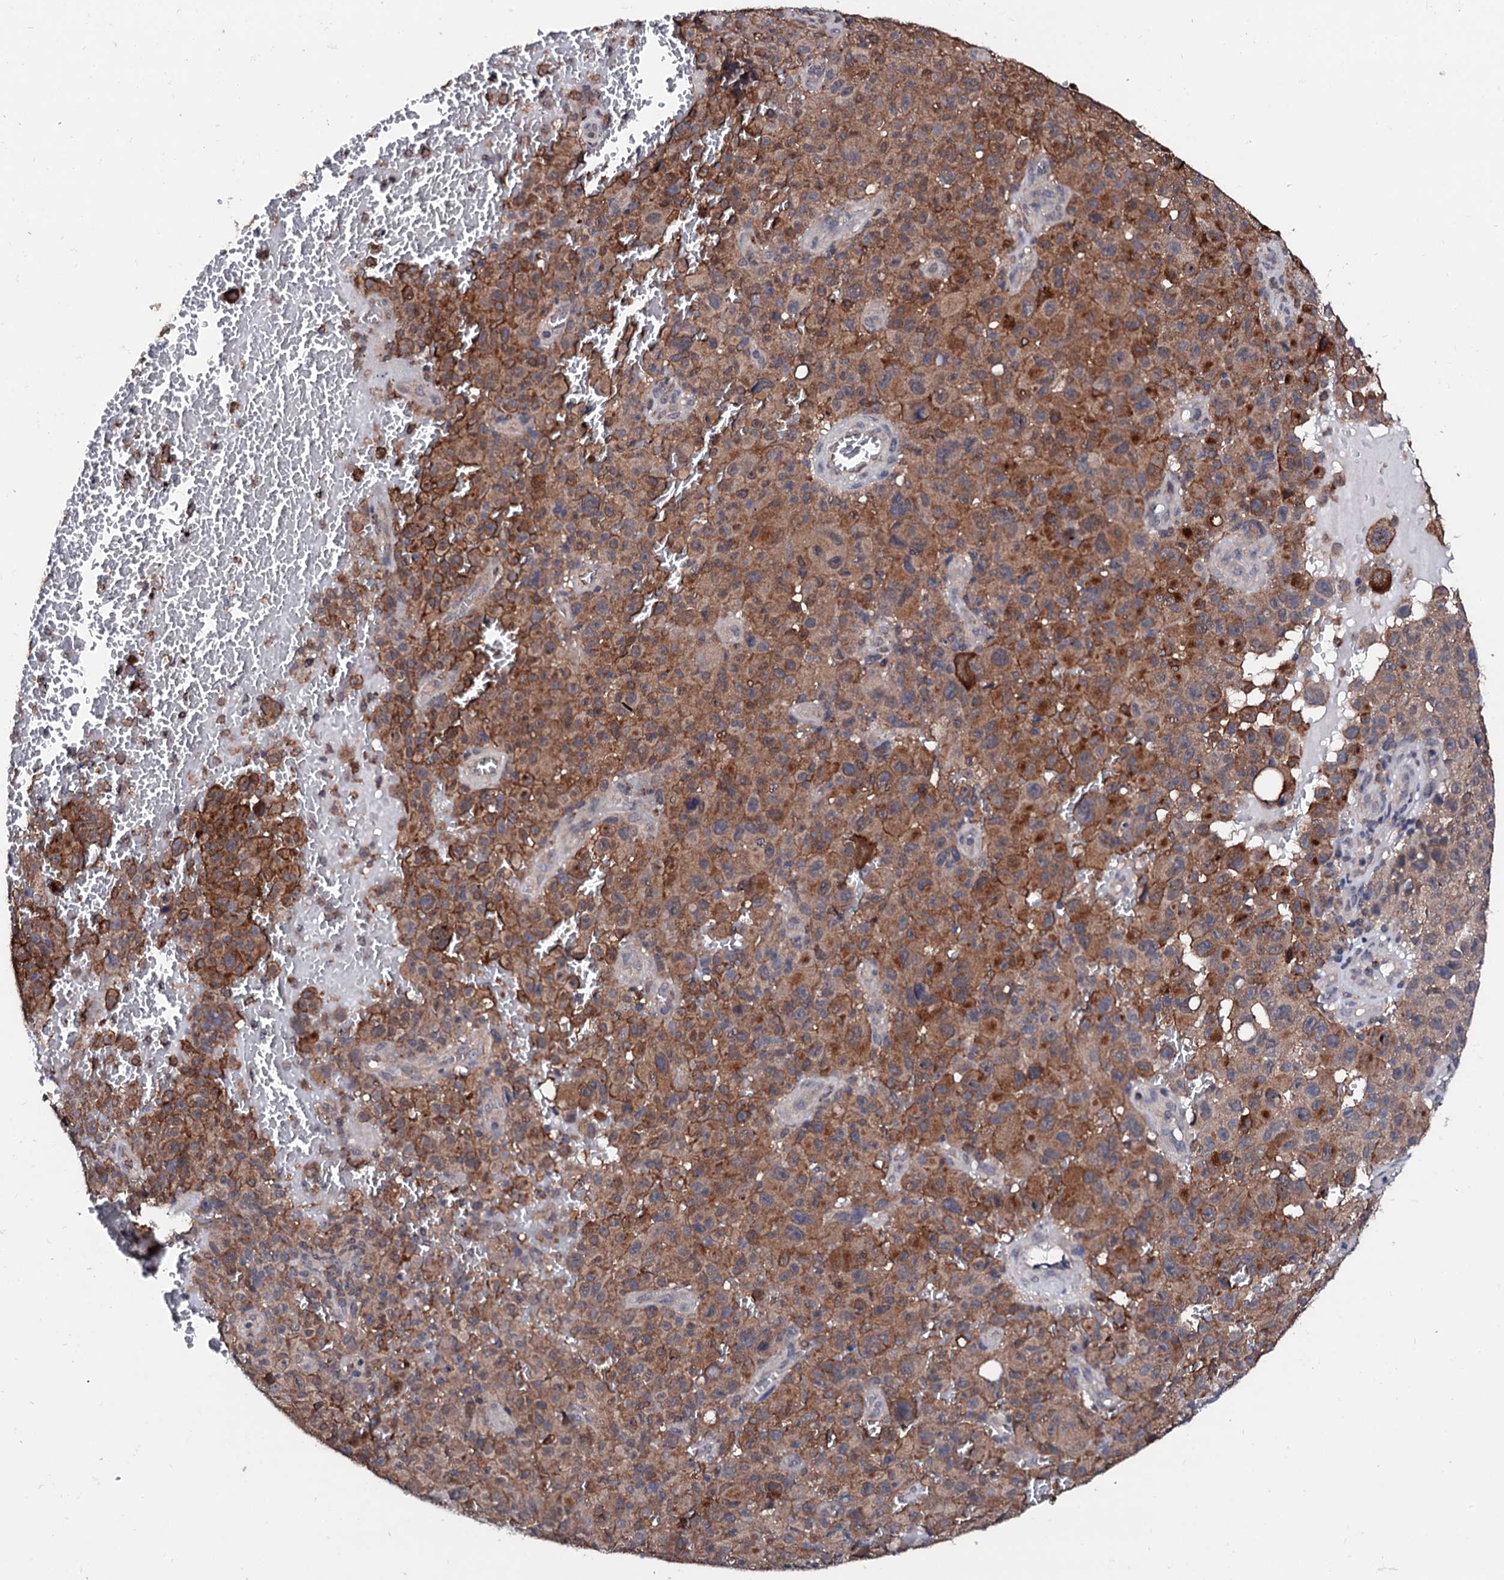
{"staining": {"intensity": "moderate", "quantity": "25%-75%", "location": "cytoplasmic/membranous"}, "tissue": "melanoma", "cell_type": "Tumor cells", "image_type": "cancer", "snomed": [{"axis": "morphology", "description": "Malignant melanoma, NOS"}, {"axis": "topography", "description": "Skin"}], "caption": "The immunohistochemical stain labels moderate cytoplasmic/membranous staining in tumor cells of malignant melanoma tissue.", "gene": "EDC3", "patient": {"sex": "female", "age": 82}}